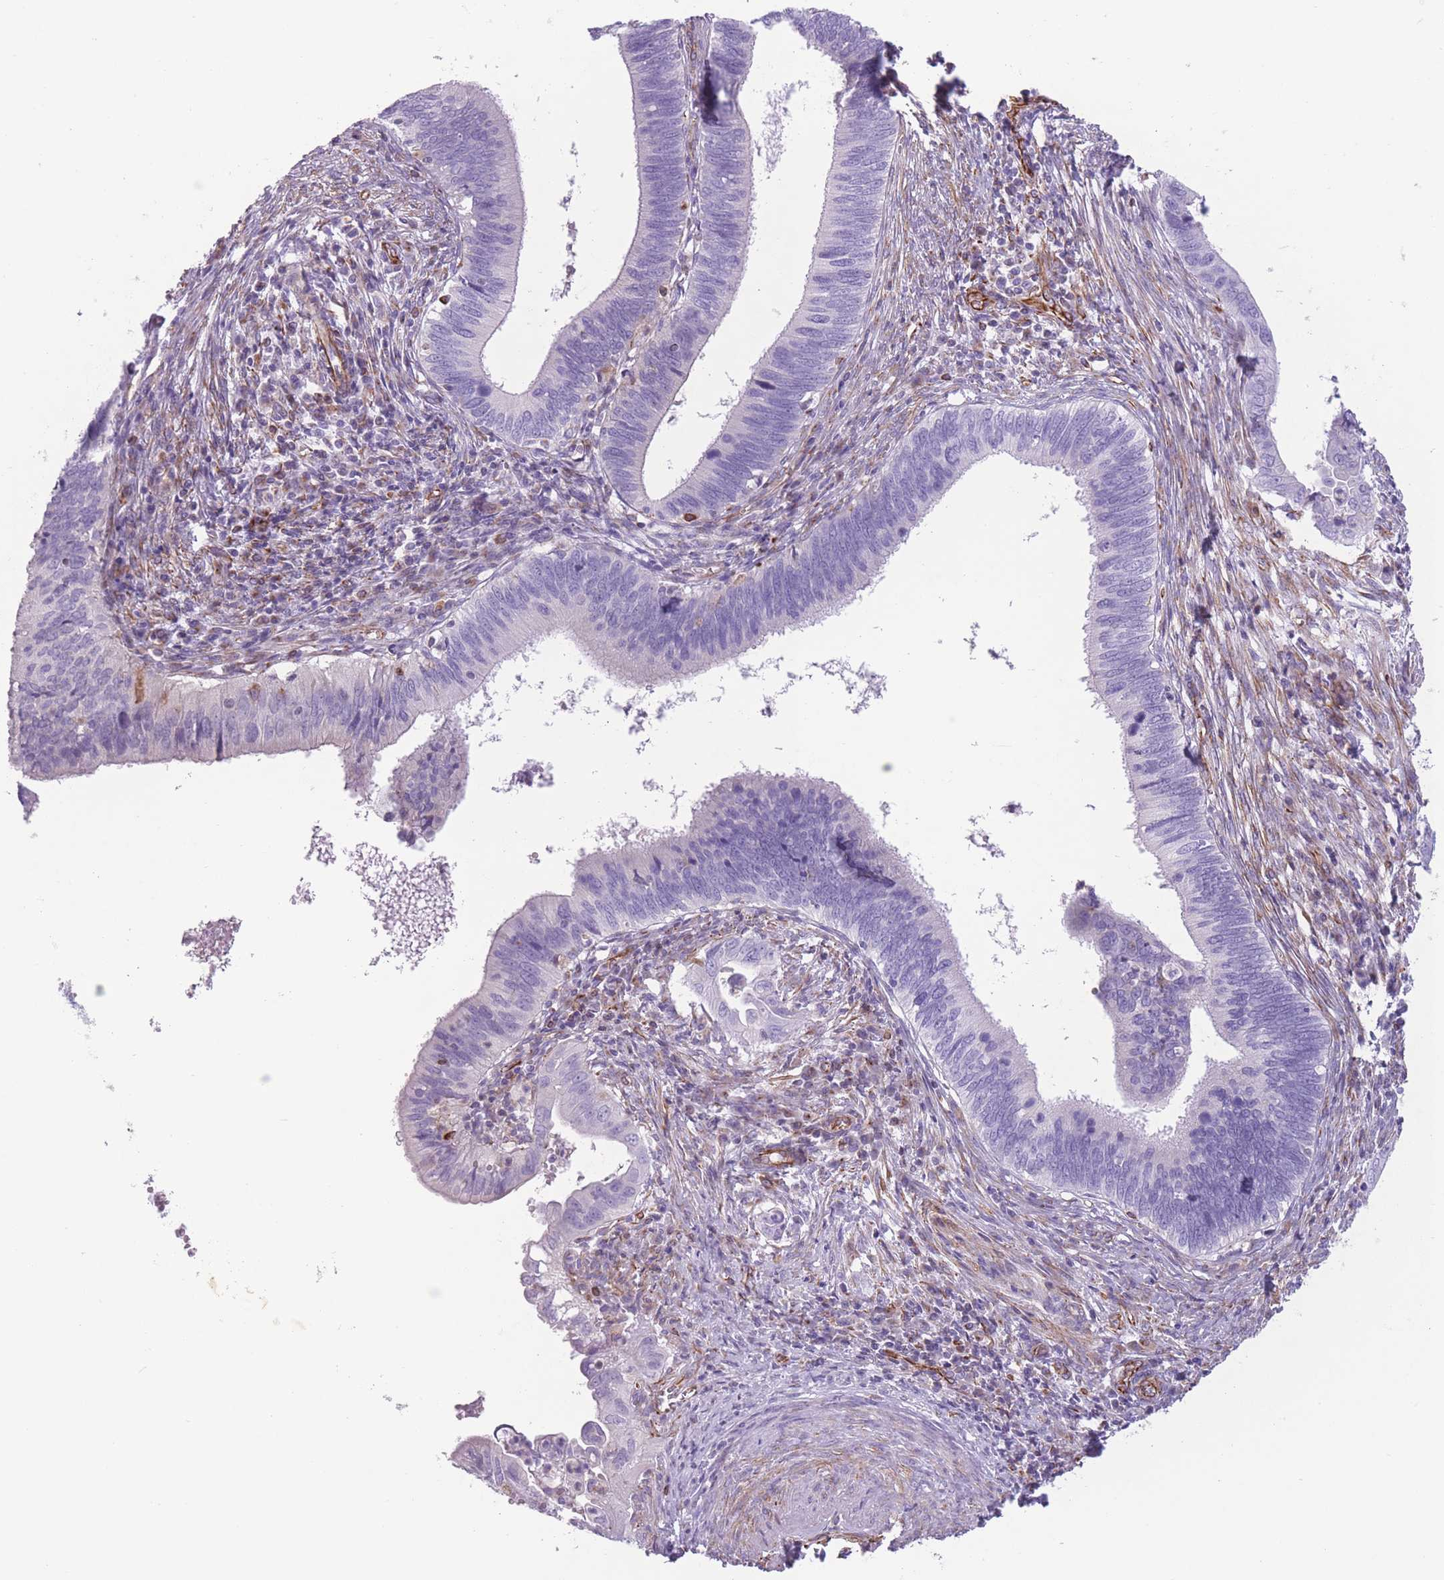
{"staining": {"intensity": "negative", "quantity": "none", "location": "none"}, "tissue": "cervical cancer", "cell_type": "Tumor cells", "image_type": "cancer", "snomed": [{"axis": "morphology", "description": "Adenocarcinoma, NOS"}, {"axis": "topography", "description": "Cervix"}], "caption": "Protein analysis of adenocarcinoma (cervical) displays no significant positivity in tumor cells. The staining is performed using DAB brown chromogen with nuclei counter-stained in using hematoxylin.", "gene": "PTCD1", "patient": {"sex": "female", "age": 42}}